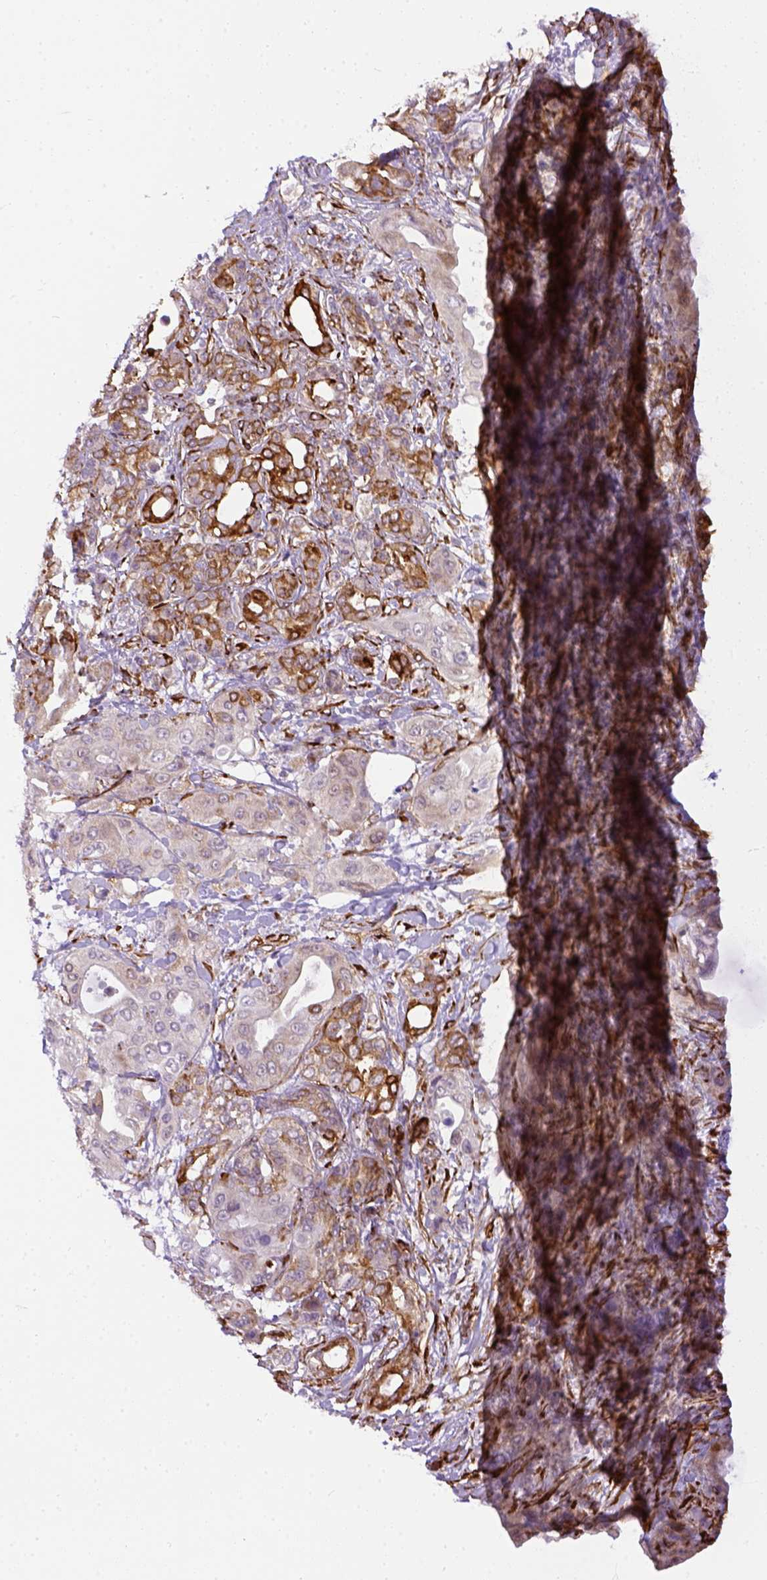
{"staining": {"intensity": "moderate", "quantity": ">75%", "location": "cytoplasmic/membranous"}, "tissue": "pancreatic cancer", "cell_type": "Tumor cells", "image_type": "cancer", "snomed": [{"axis": "morphology", "description": "Adenocarcinoma, NOS"}, {"axis": "topography", "description": "Pancreas"}], "caption": "Immunohistochemistry (IHC) histopathology image of neoplastic tissue: human adenocarcinoma (pancreatic) stained using IHC shows medium levels of moderate protein expression localized specifically in the cytoplasmic/membranous of tumor cells, appearing as a cytoplasmic/membranous brown color.", "gene": "KAZN", "patient": {"sex": "male", "age": 71}}